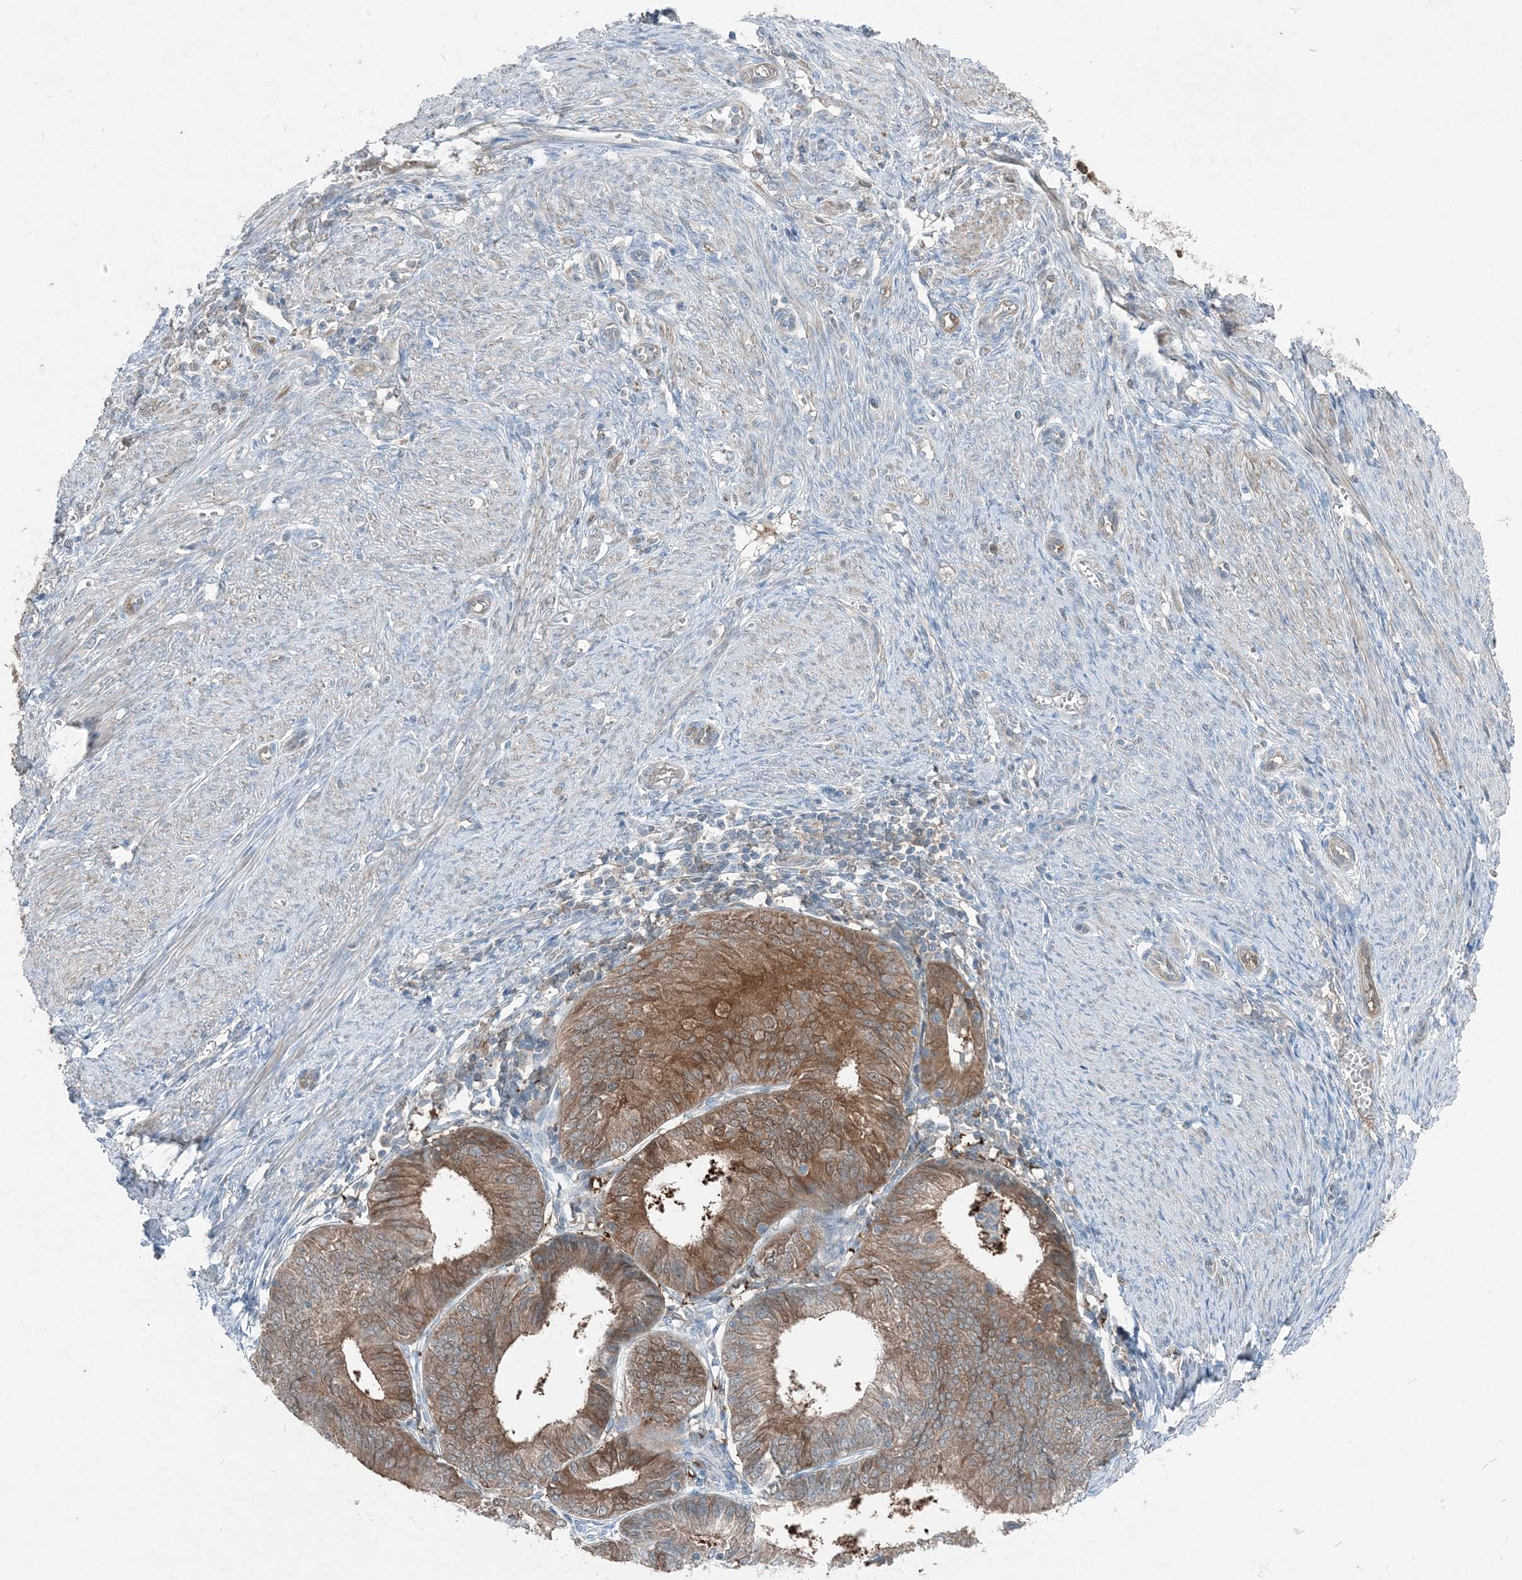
{"staining": {"intensity": "moderate", "quantity": ">75%", "location": "cytoplasmic/membranous"}, "tissue": "endometrial cancer", "cell_type": "Tumor cells", "image_type": "cancer", "snomed": [{"axis": "morphology", "description": "Adenocarcinoma, NOS"}, {"axis": "topography", "description": "Endometrium"}], "caption": "Immunohistochemical staining of adenocarcinoma (endometrial) exhibits medium levels of moderate cytoplasmic/membranous positivity in approximately >75% of tumor cells. (IHC, brightfield microscopy, high magnification).", "gene": "ARMH1", "patient": {"sex": "female", "age": 51}}